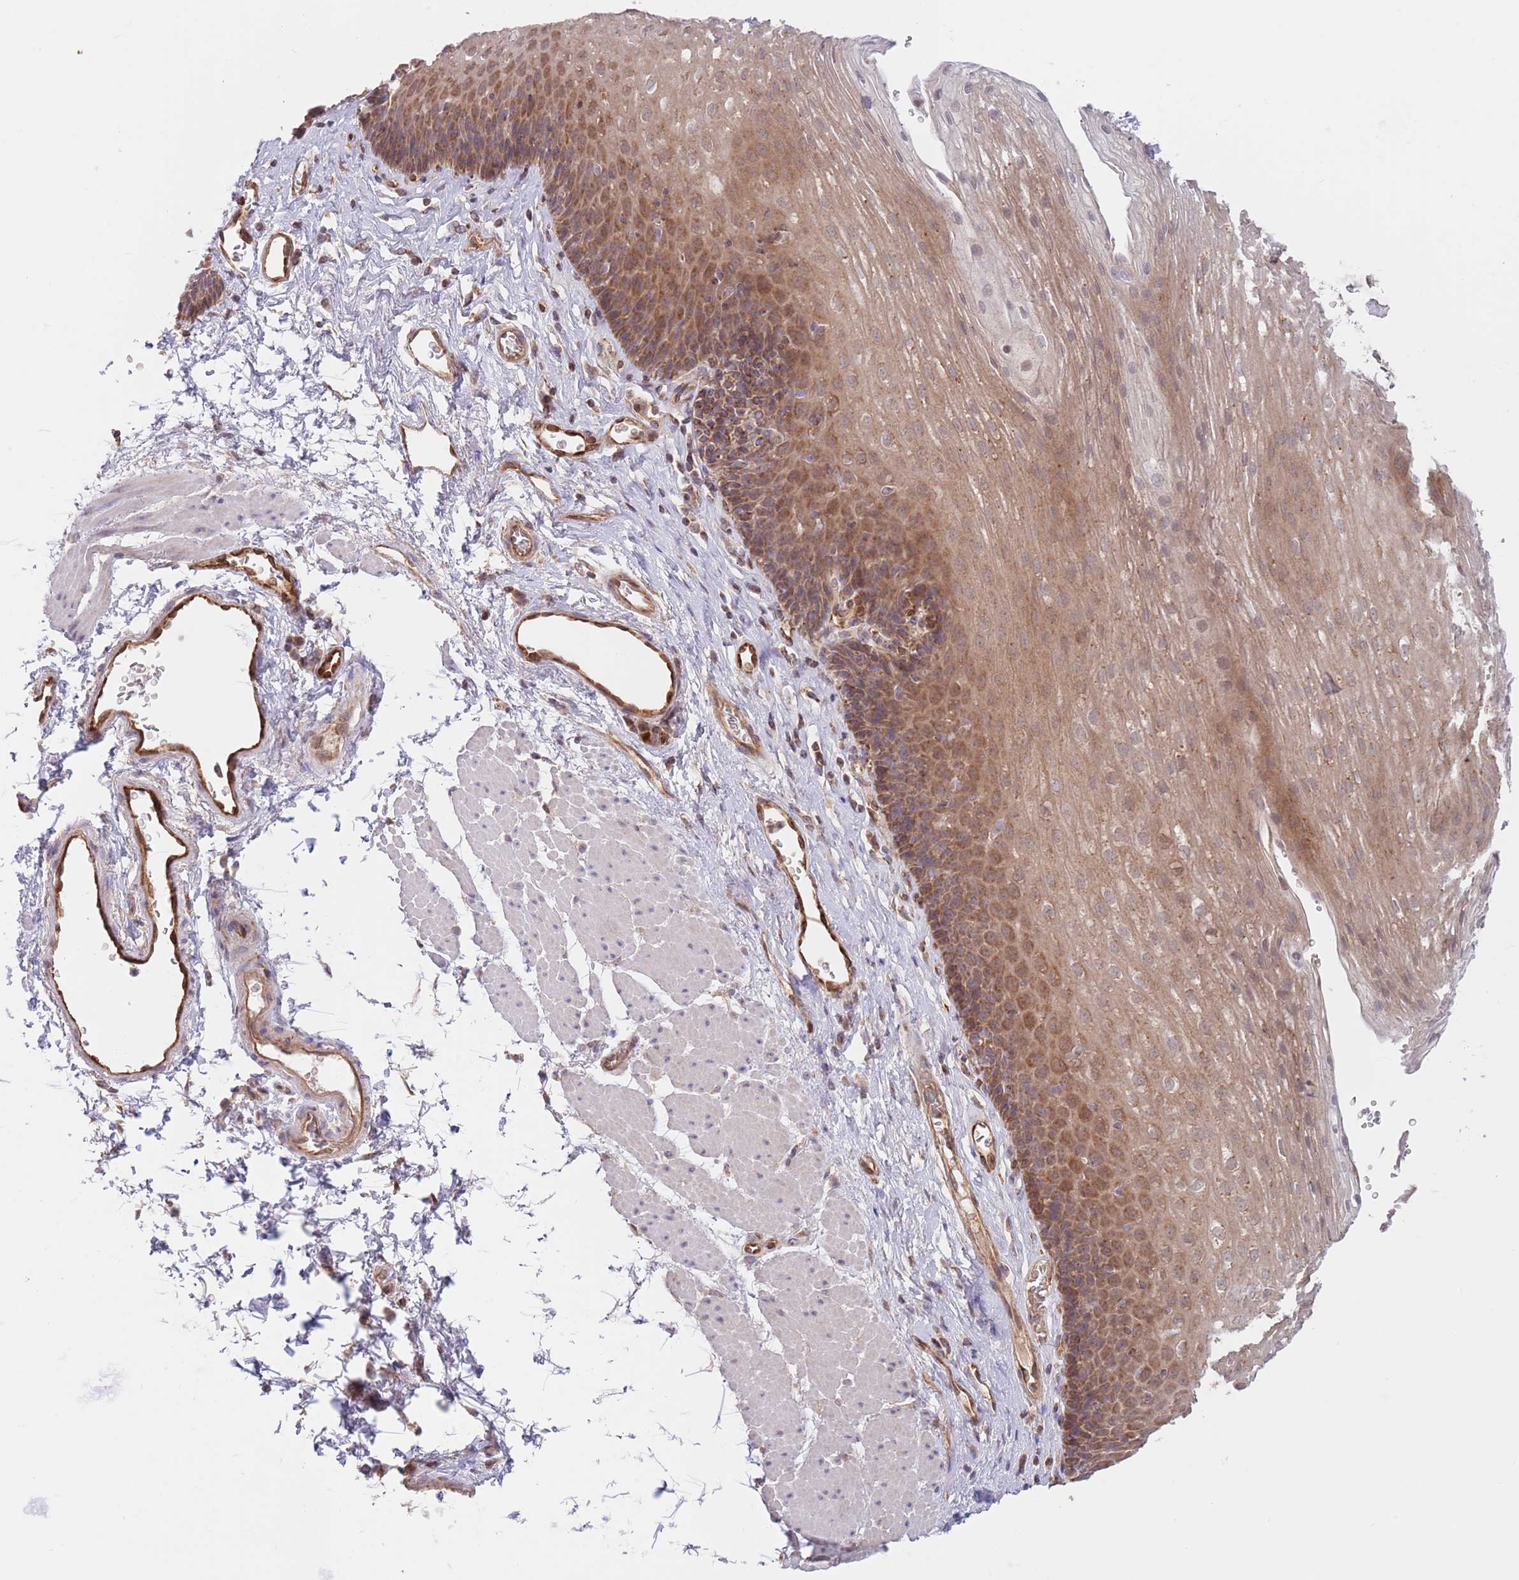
{"staining": {"intensity": "moderate", "quantity": ">75%", "location": "cytoplasmic/membranous"}, "tissue": "esophagus", "cell_type": "Squamous epithelial cells", "image_type": "normal", "snomed": [{"axis": "morphology", "description": "Normal tissue, NOS"}, {"axis": "topography", "description": "Esophagus"}], "caption": "Squamous epithelial cells demonstrate medium levels of moderate cytoplasmic/membranous expression in approximately >75% of cells in unremarkable esophagus.", "gene": "GUK1", "patient": {"sex": "female", "age": 66}}